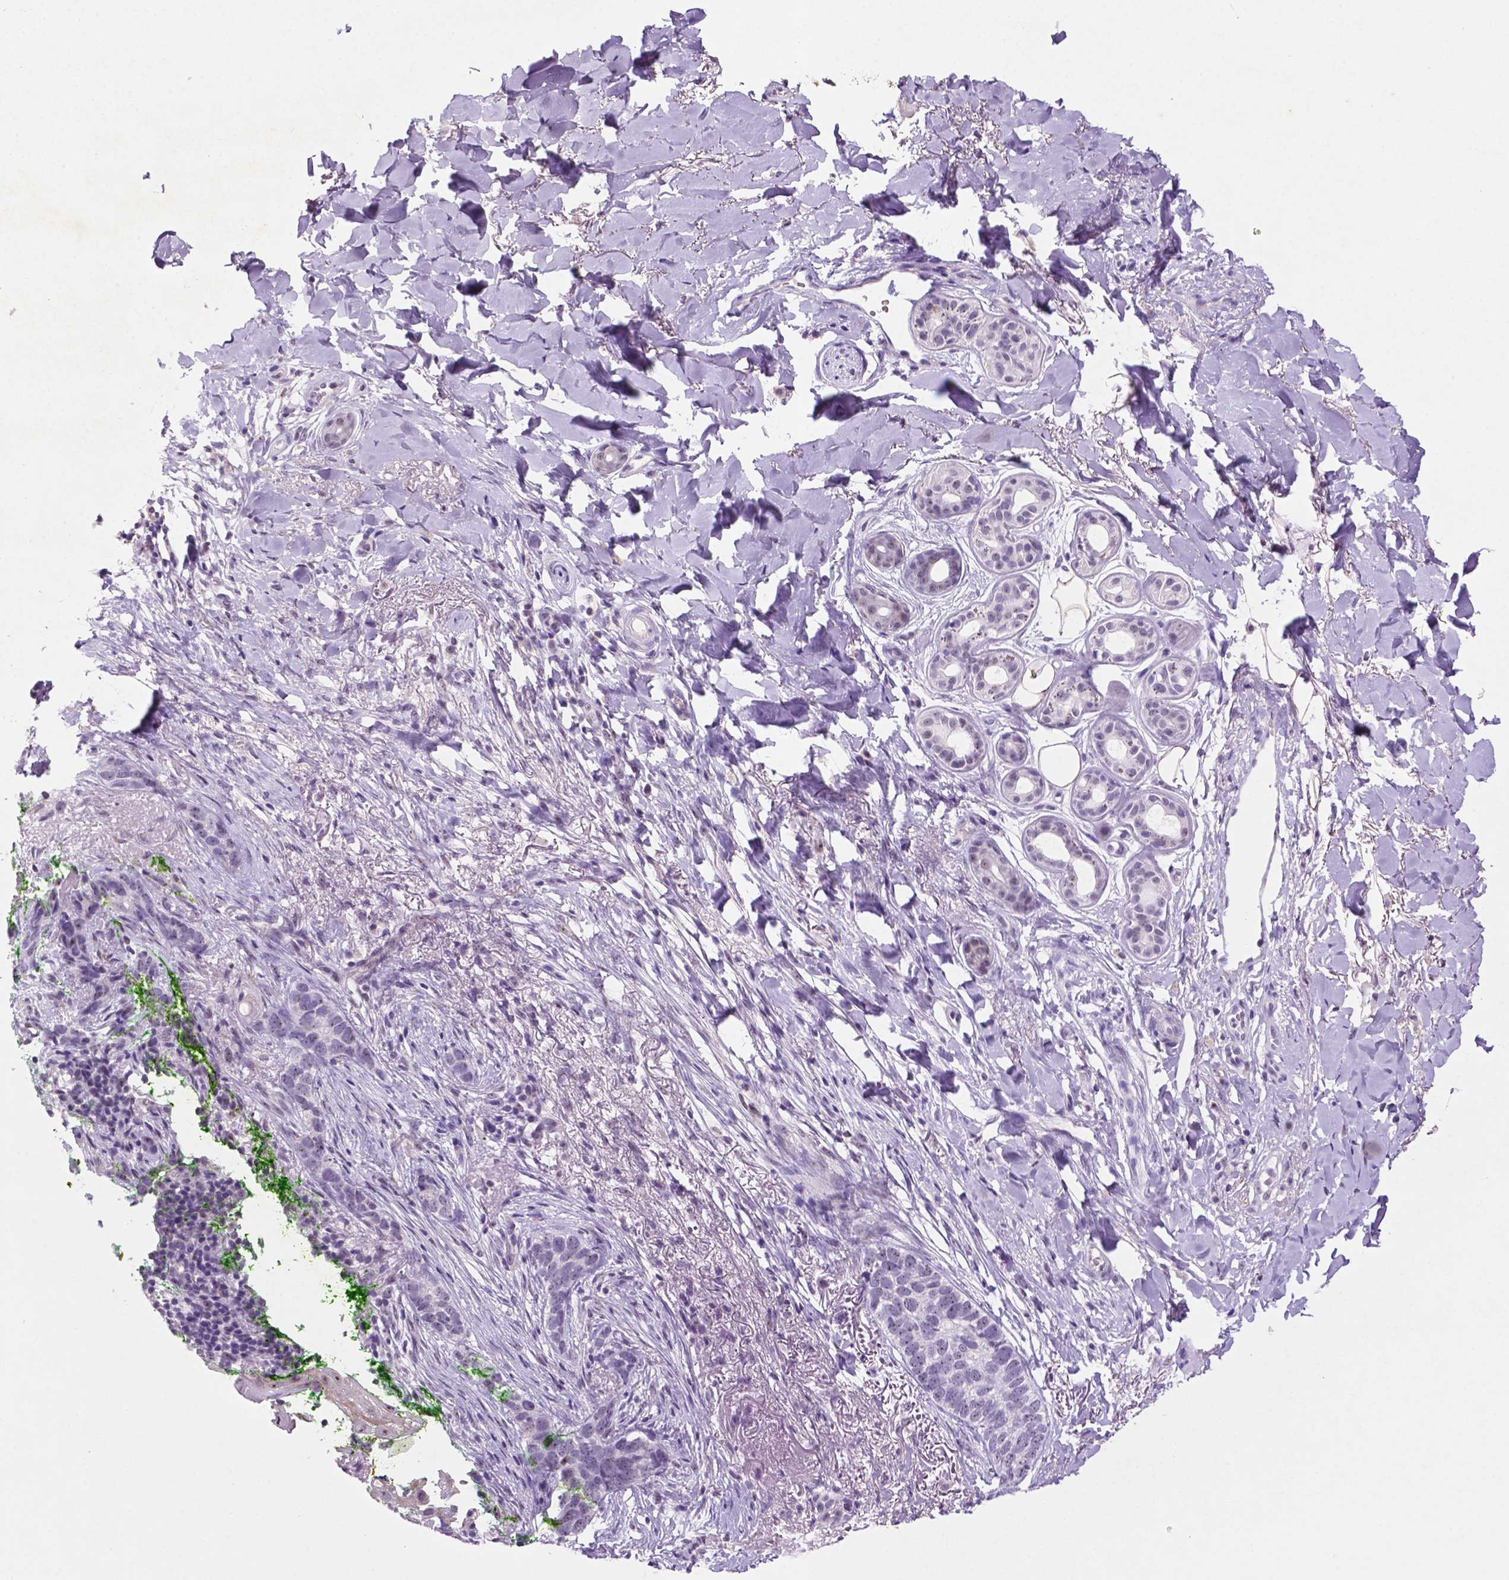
{"staining": {"intensity": "negative", "quantity": "none", "location": "none"}, "tissue": "skin cancer", "cell_type": "Tumor cells", "image_type": "cancer", "snomed": [{"axis": "morphology", "description": "Normal tissue, NOS"}, {"axis": "morphology", "description": "Basal cell carcinoma"}, {"axis": "topography", "description": "Skin"}], "caption": "The image shows no staining of tumor cells in skin cancer.", "gene": "C18orf21", "patient": {"sex": "male", "age": 84}}